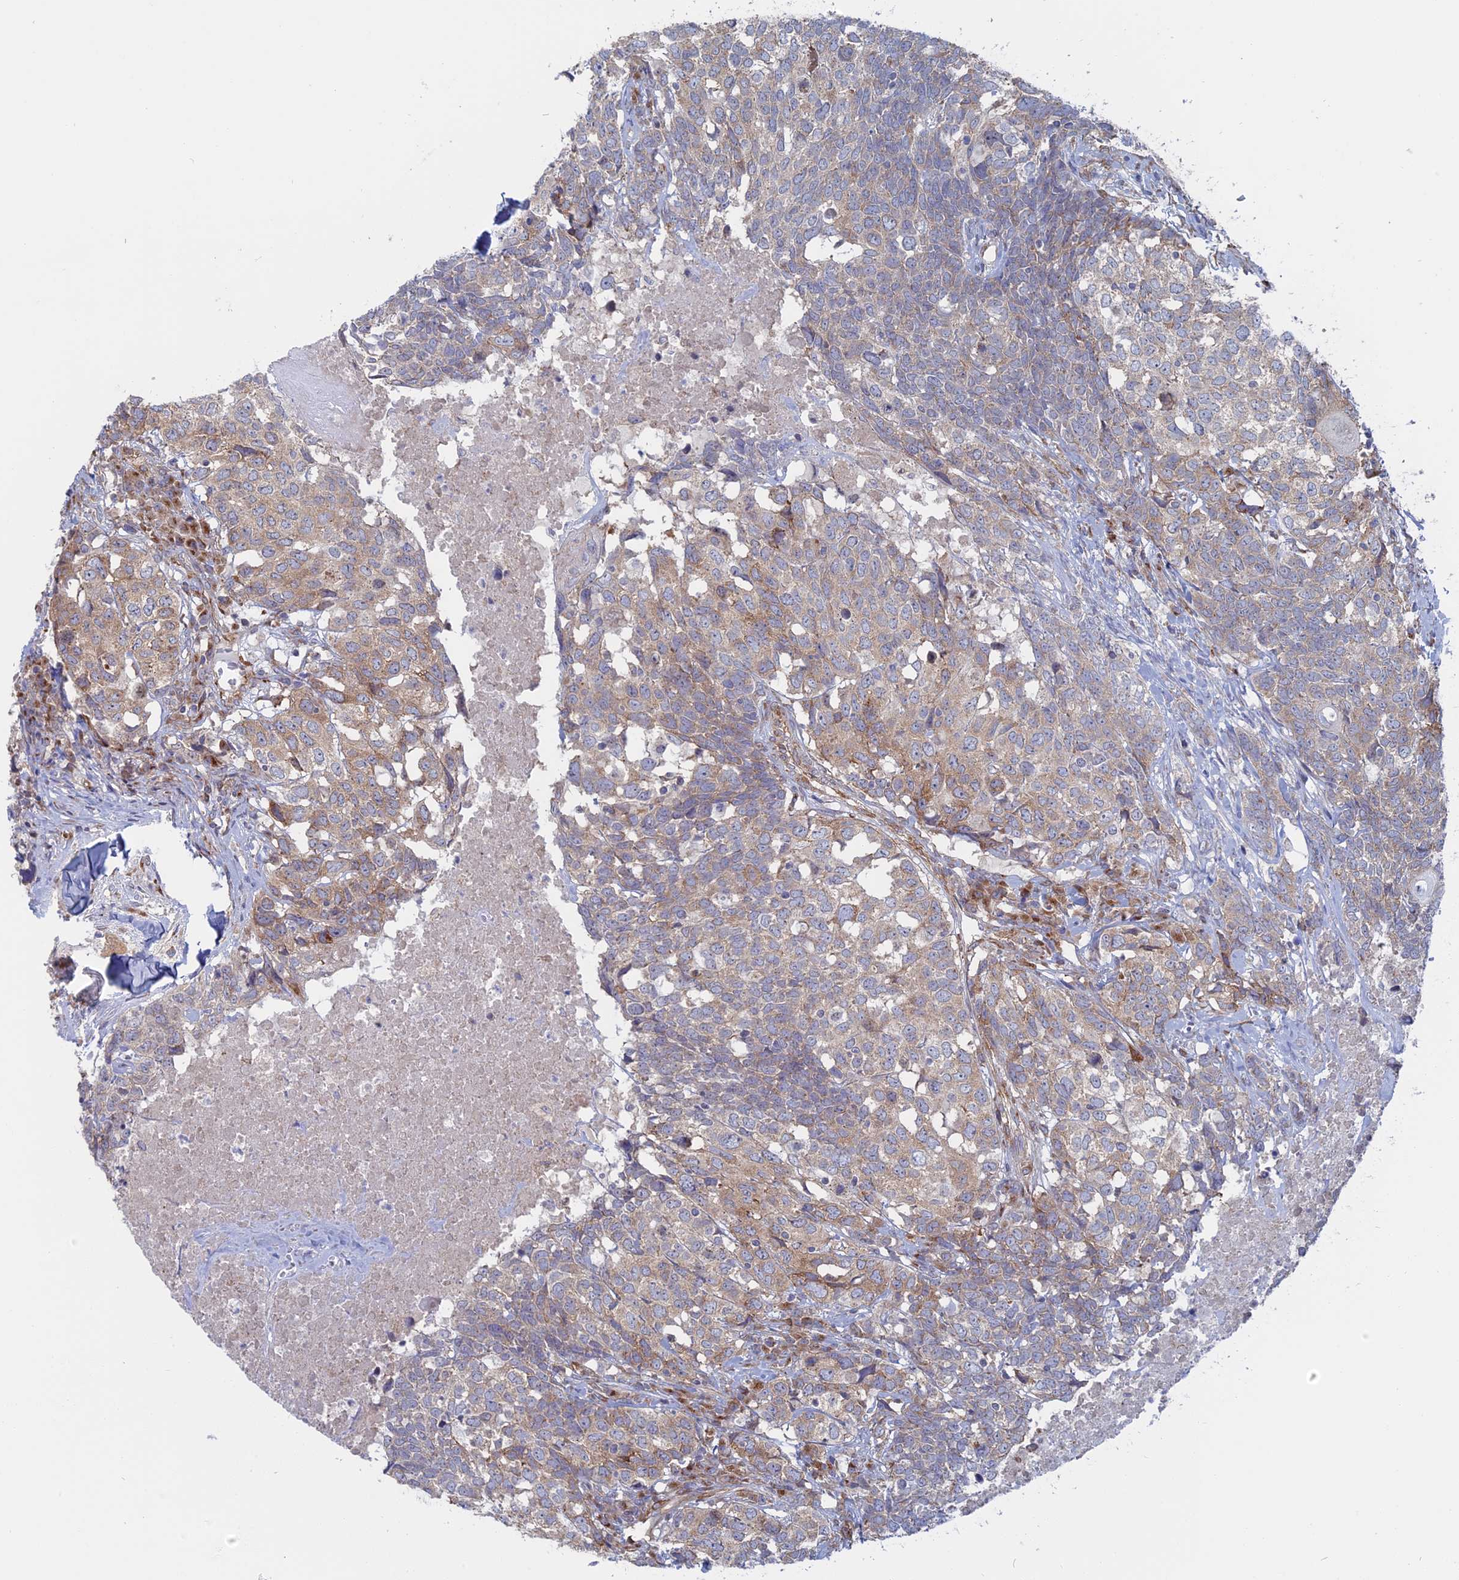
{"staining": {"intensity": "moderate", "quantity": "25%-75%", "location": "cytoplasmic/membranous"}, "tissue": "head and neck cancer", "cell_type": "Tumor cells", "image_type": "cancer", "snomed": [{"axis": "morphology", "description": "Squamous cell carcinoma, NOS"}, {"axis": "topography", "description": "Head-Neck"}], "caption": "This is a histology image of immunohistochemistry (IHC) staining of head and neck cancer, which shows moderate expression in the cytoplasmic/membranous of tumor cells.", "gene": "TBC1D30", "patient": {"sex": "male", "age": 66}}